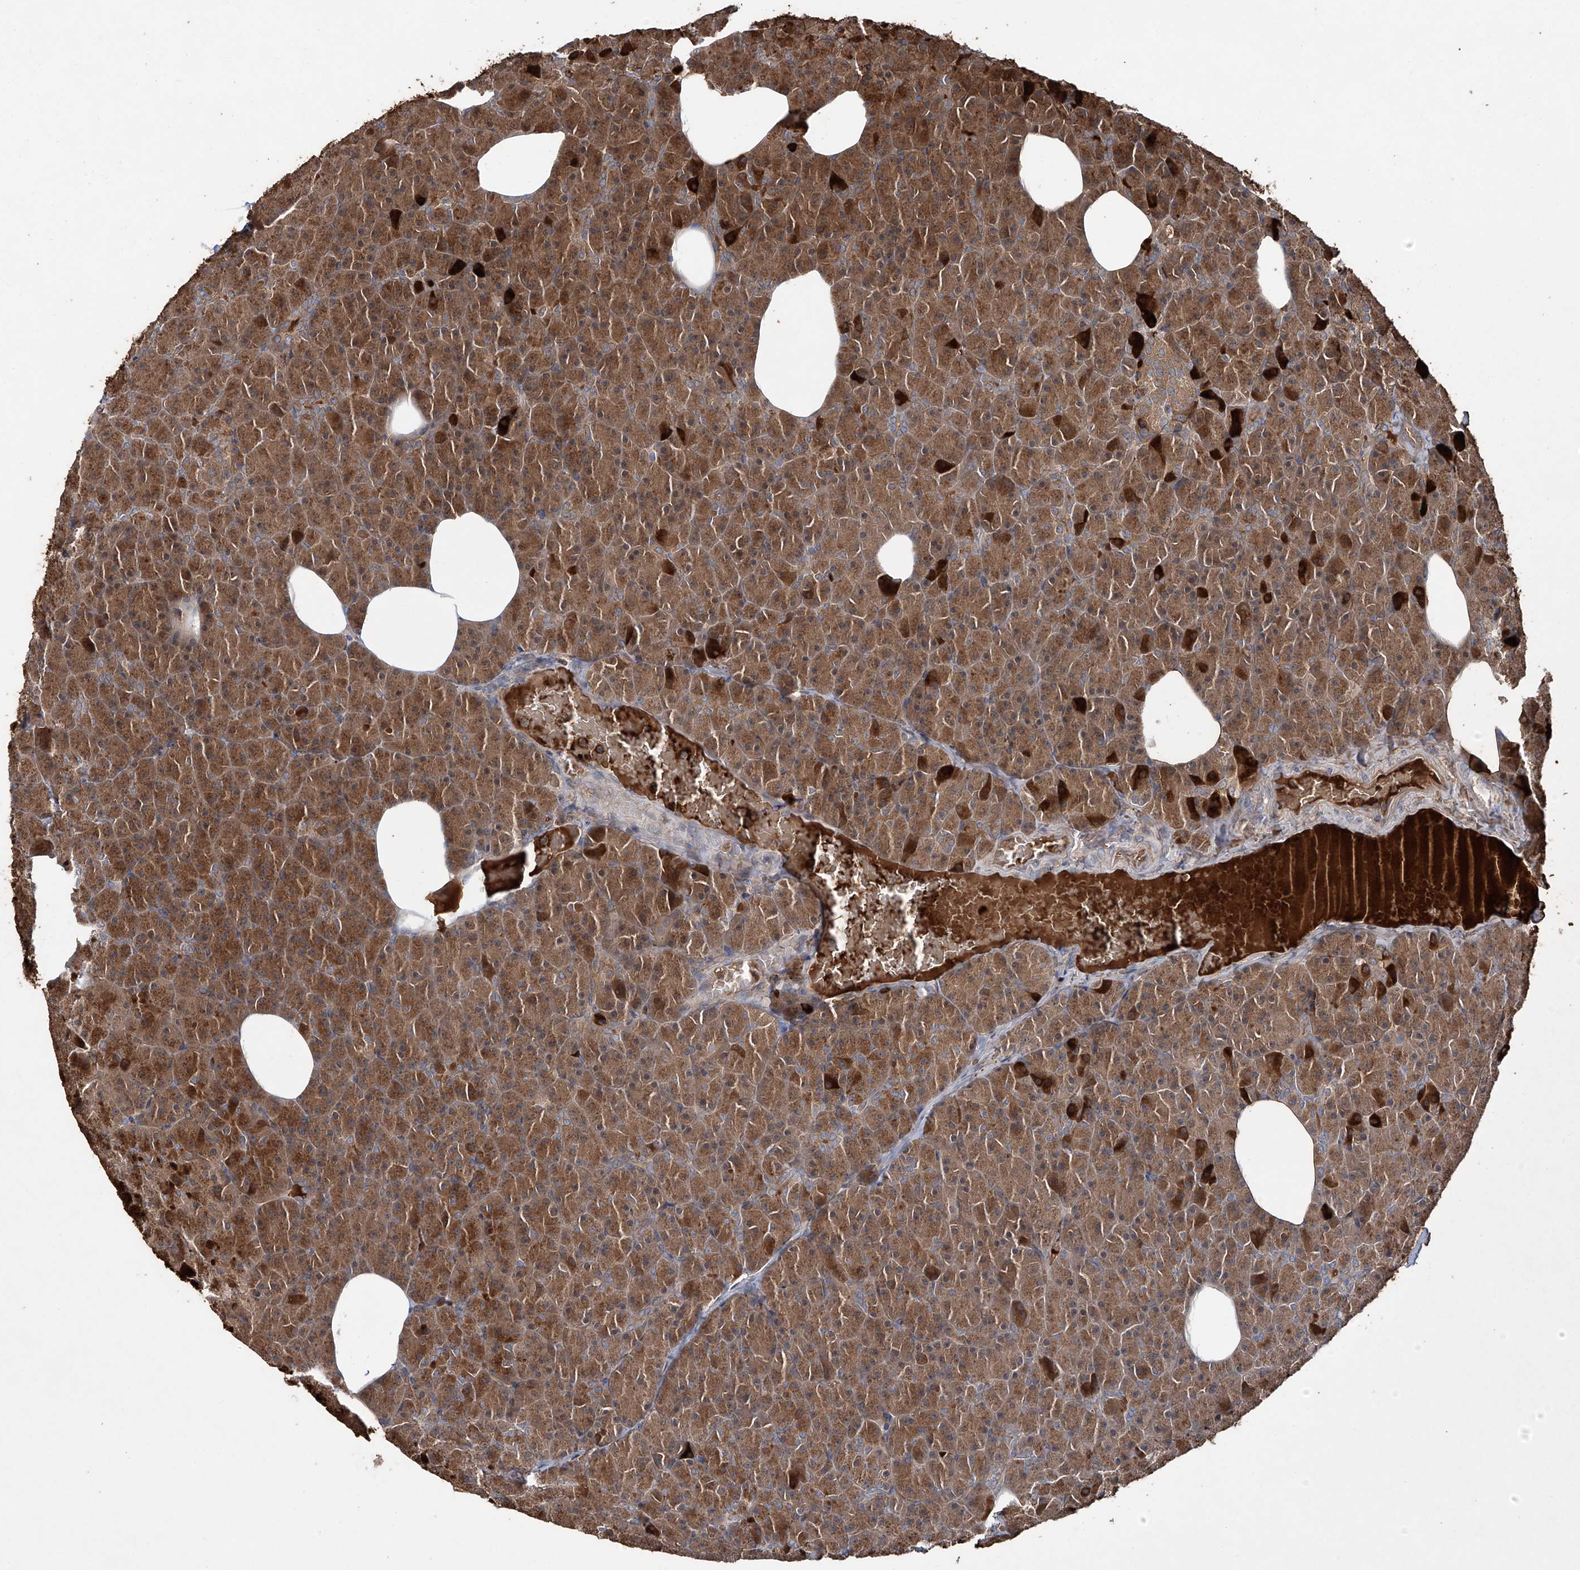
{"staining": {"intensity": "moderate", "quantity": ">75%", "location": "cytoplasmic/membranous"}, "tissue": "pancreas", "cell_type": "Exocrine glandular cells", "image_type": "normal", "snomed": [{"axis": "morphology", "description": "Normal tissue, NOS"}, {"axis": "morphology", "description": "Carcinoid, malignant, NOS"}, {"axis": "topography", "description": "Pancreas"}], "caption": "Brown immunohistochemical staining in normal human pancreas exhibits moderate cytoplasmic/membranous expression in about >75% of exocrine glandular cells.", "gene": "ZDHHC9", "patient": {"sex": "female", "age": 35}}